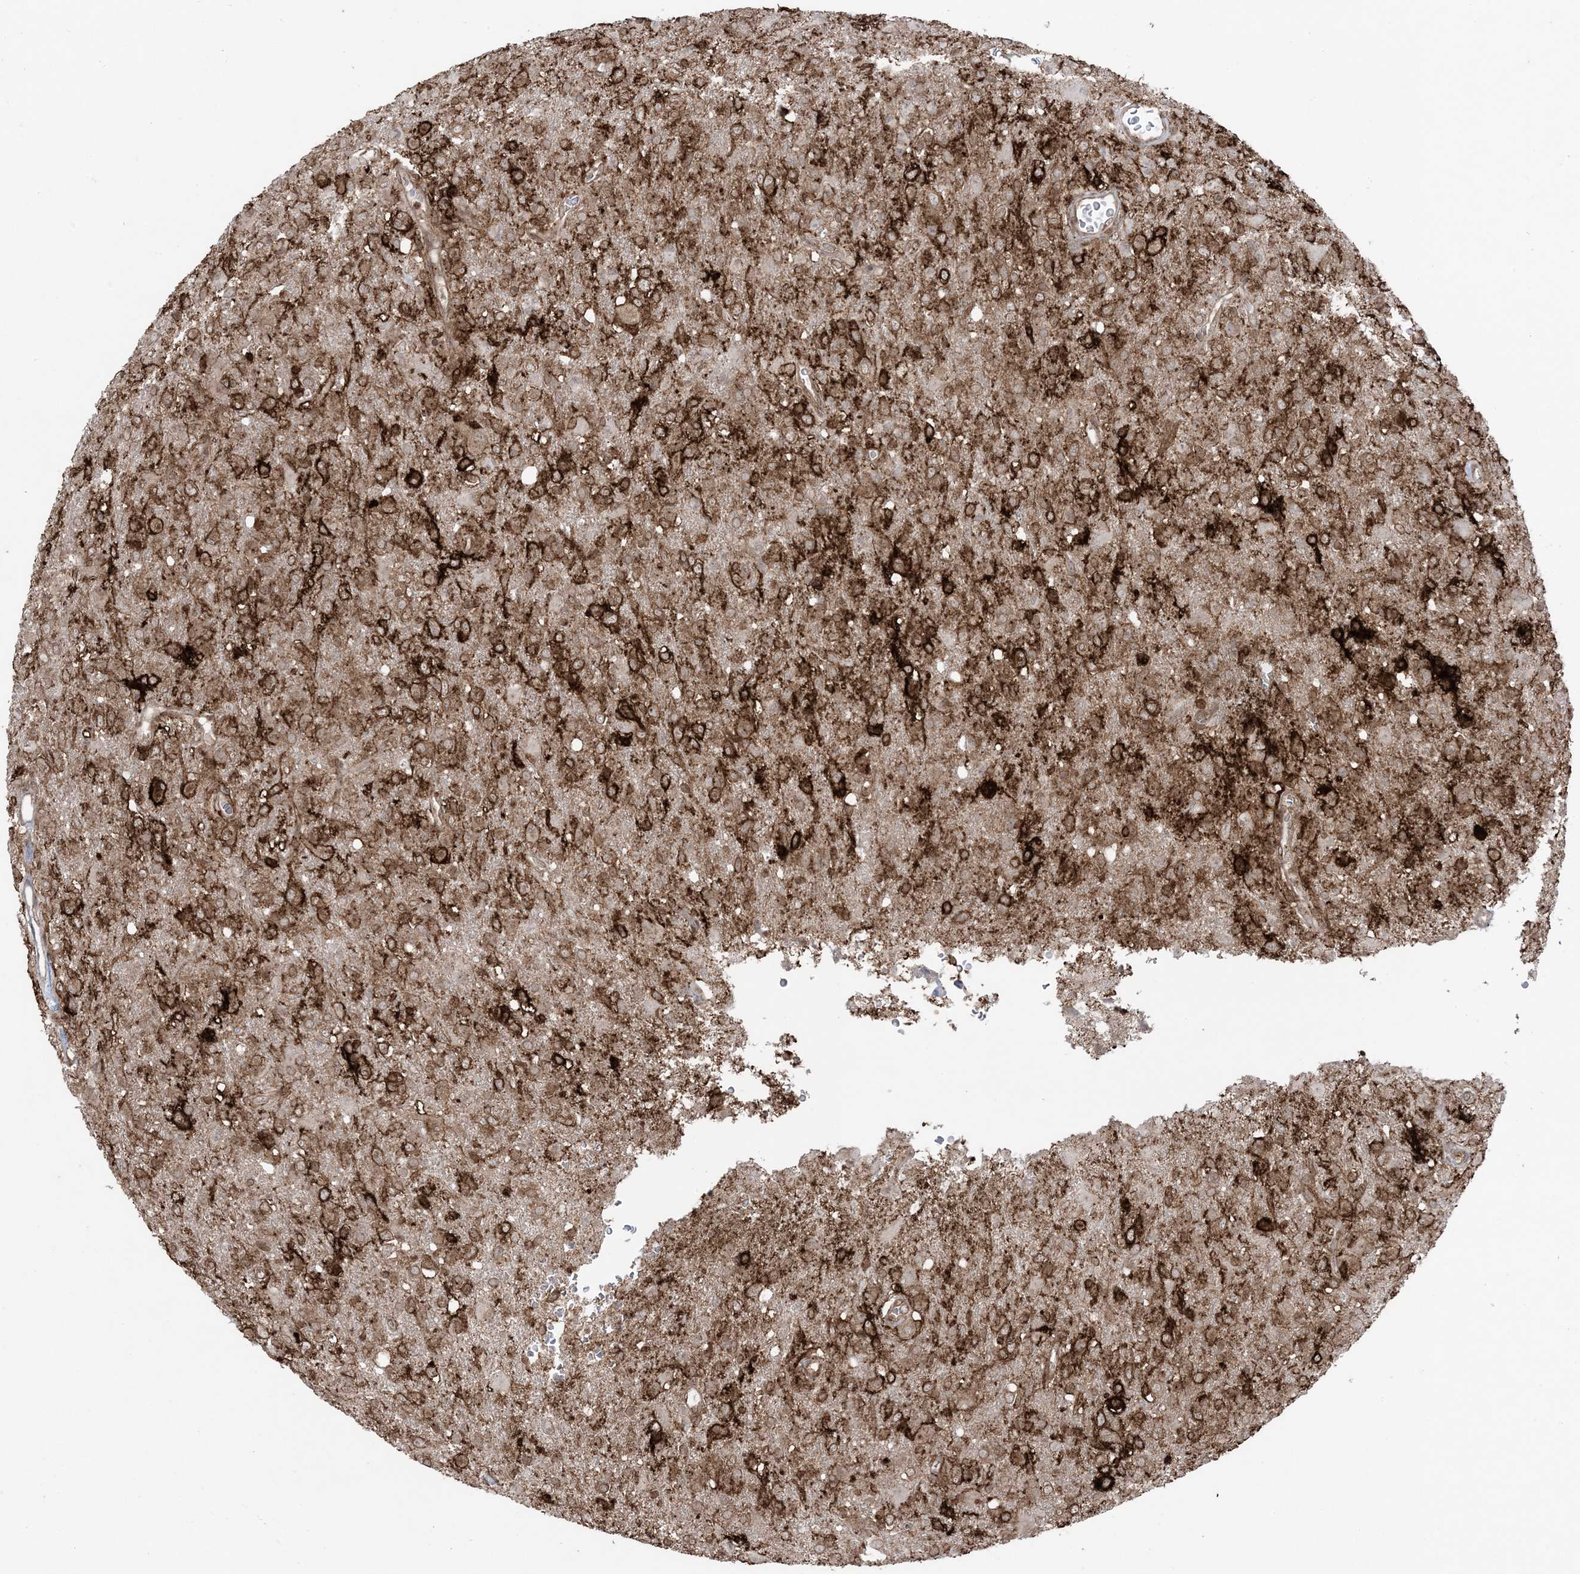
{"staining": {"intensity": "strong", "quantity": ">75%", "location": "cytoplasmic/membranous"}, "tissue": "glioma", "cell_type": "Tumor cells", "image_type": "cancer", "snomed": [{"axis": "morphology", "description": "Glioma, malignant, High grade"}, {"axis": "topography", "description": "Brain"}], "caption": "Immunohistochemical staining of human high-grade glioma (malignant) displays strong cytoplasmic/membranous protein staining in about >75% of tumor cells.", "gene": "DDX19B", "patient": {"sex": "female", "age": 57}}